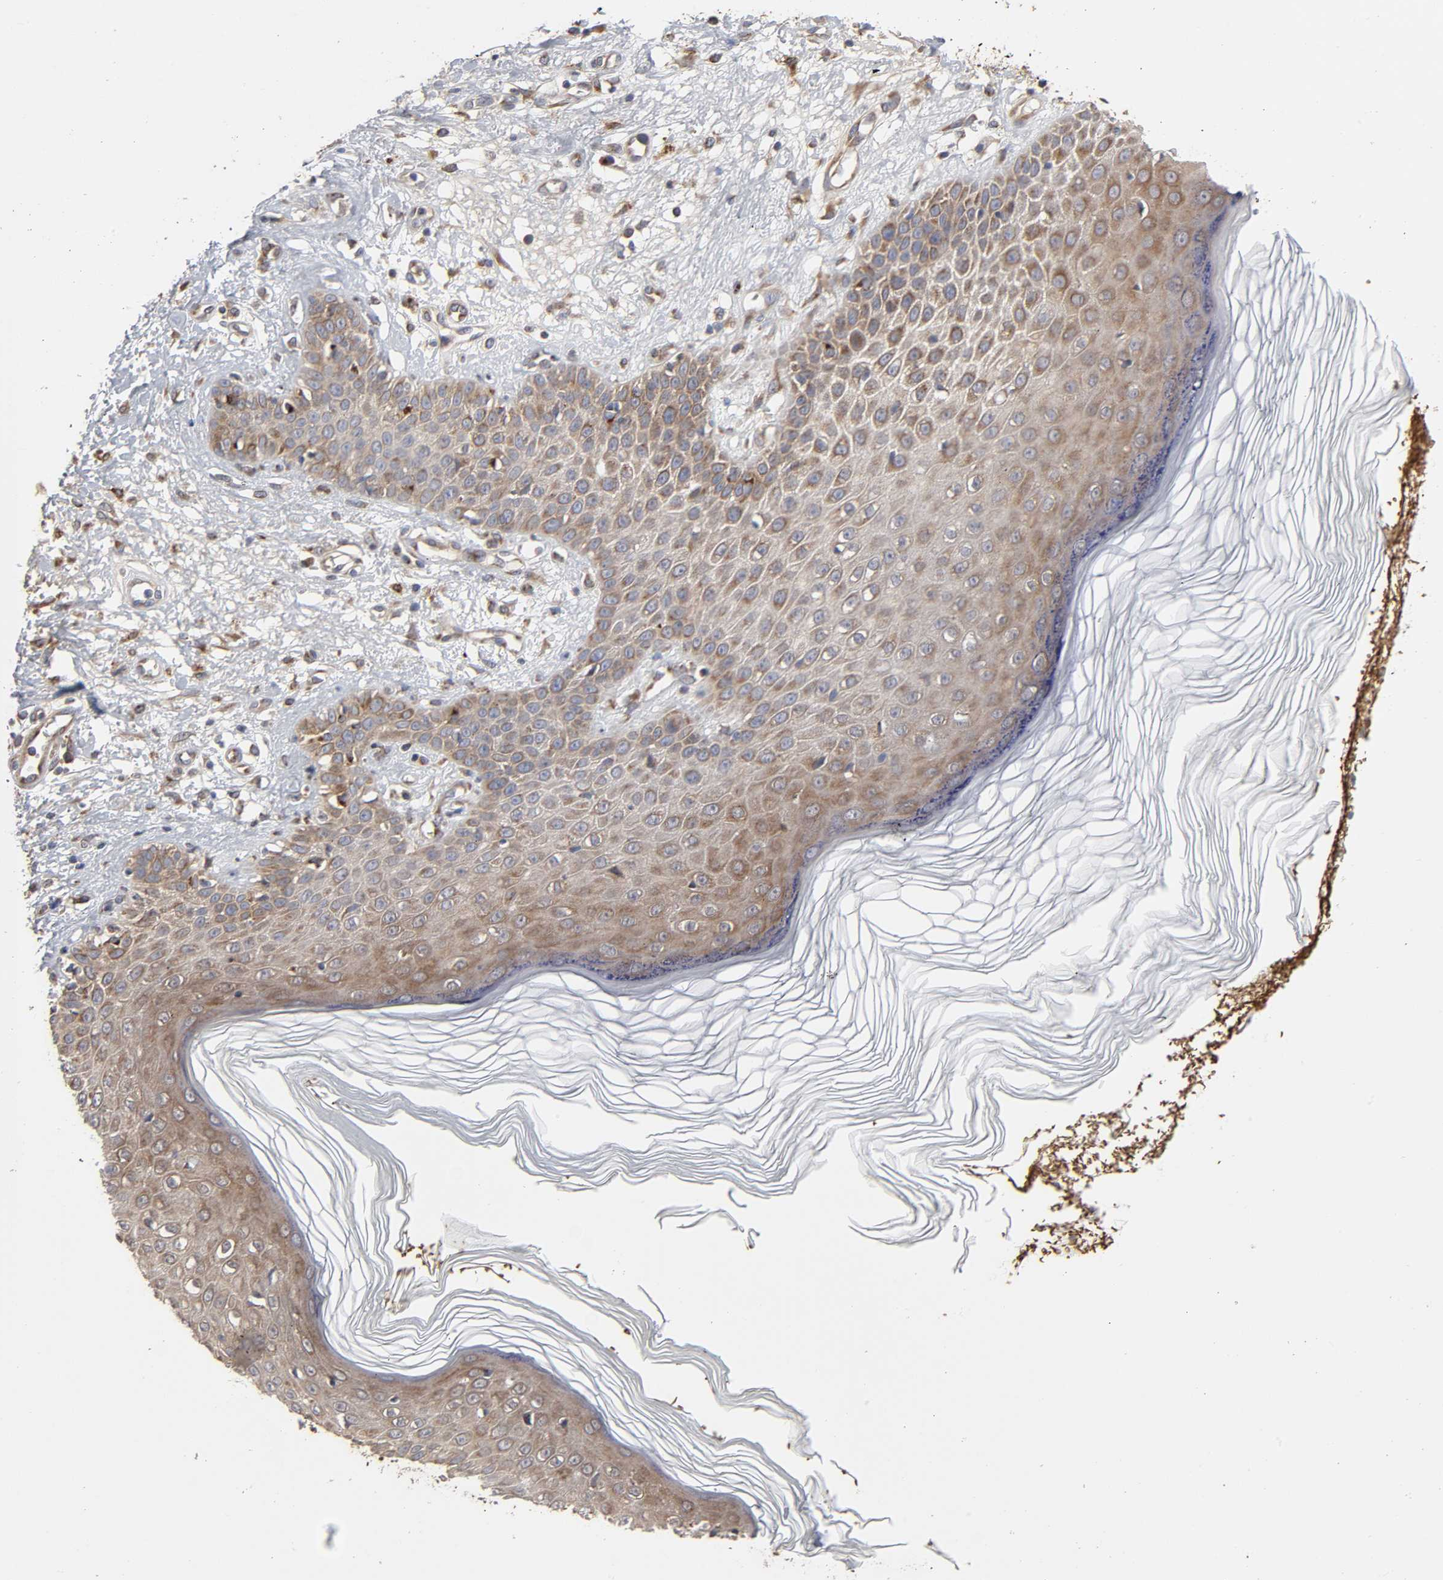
{"staining": {"intensity": "moderate", "quantity": ">75%", "location": "cytoplasmic/membranous"}, "tissue": "skin cancer", "cell_type": "Tumor cells", "image_type": "cancer", "snomed": [{"axis": "morphology", "description": "Squamous cell carcinoma, NOS"}, {"axis": "topography", "description": "Skin"}], "caption": "Approximately >75% of tumor cells in squamous cell carcinoma (skin) exhibit moderate cytoplasmic/membranous protein staining as visualized by brown immunohistochemical staining.", "gene": "GNPTG", "patient": {"sex": "female", "age": 78}}